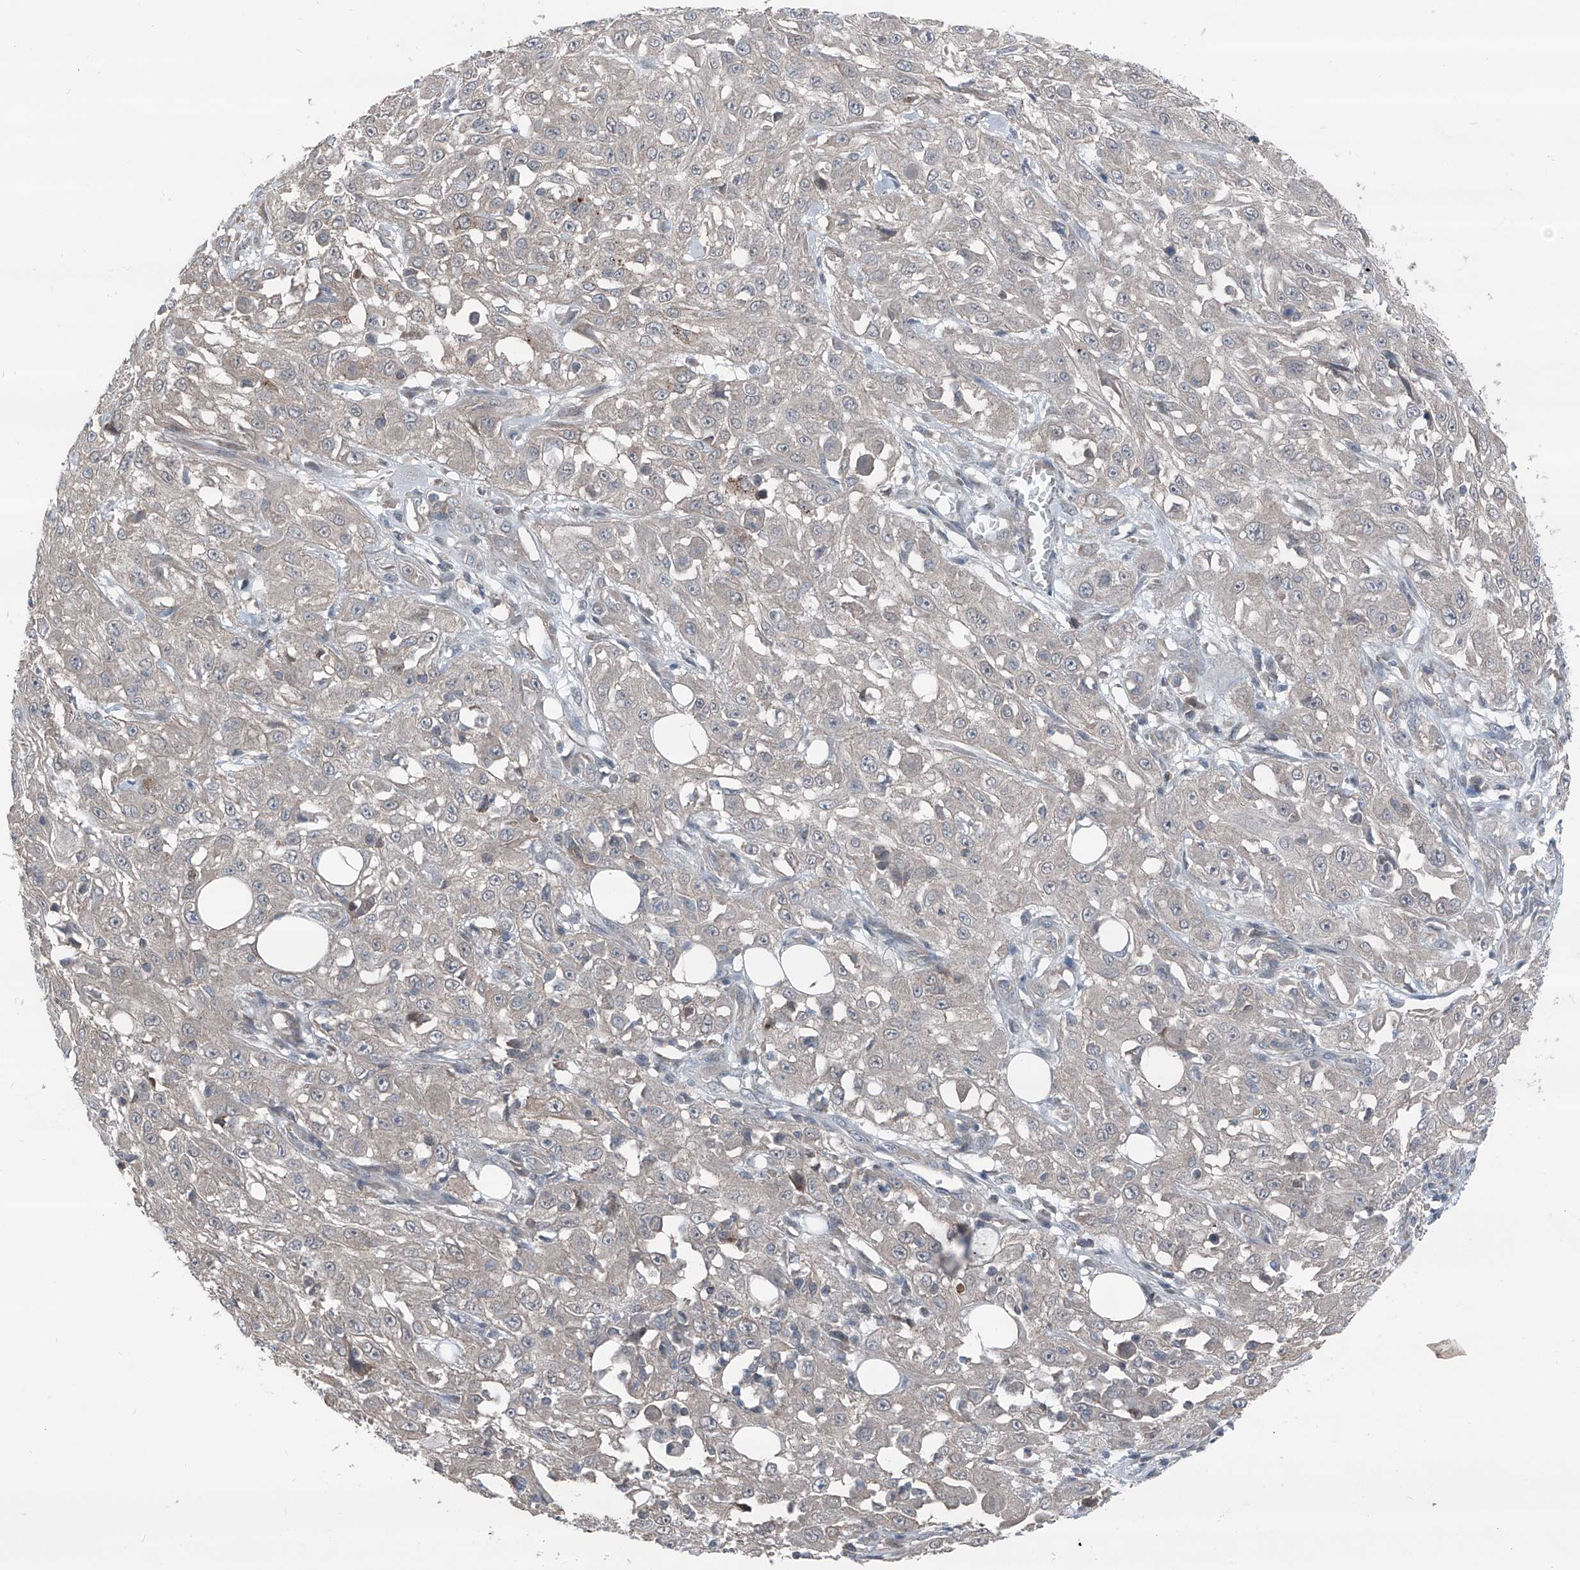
{"staining": {"intensity": "negative", "quantity": "none", "location": "none"}, "tissue": "skin cancer", "cell_type": "Tumor cells", "image_type": "cancer", "snomed": [{"axis": "morphology", "description": "Squamous cell carcinoma, NOS"}, {"axis": "morphology", "description": "Squamous cell carcinoma, metastatic, NOS"}, {"axis": "topography", "description": "Skin"}, {"axis": "topography", "description": "Lymph node"}], "caption": "A high-resolution micrograph shows immunohistochemistry (IHC) staining of skin cancer (squamous cell carcinoma), which shows no significant positivity in tumor cells.", "gene": "HSPB11", "patient": {"sex": "male", "age": 75}}